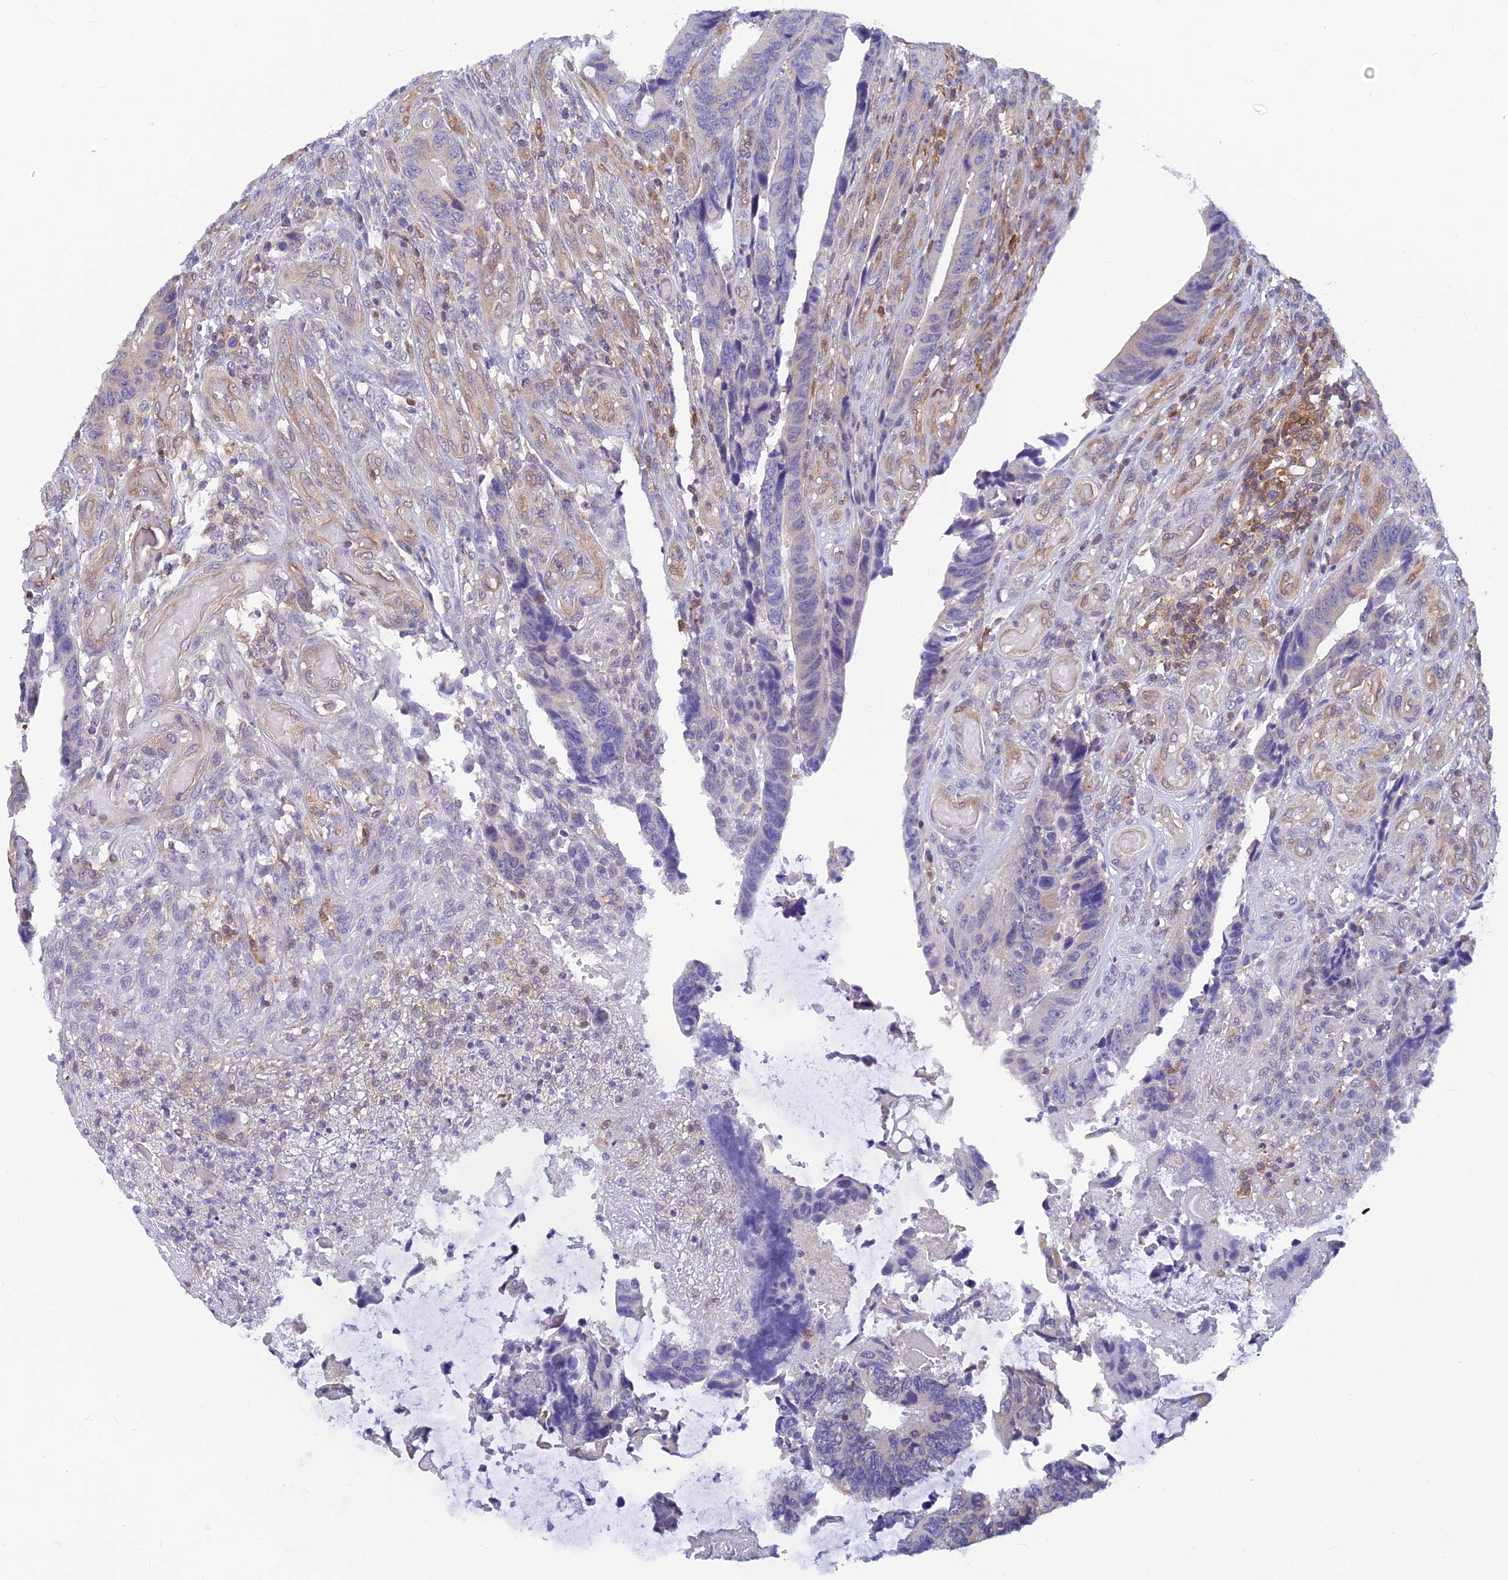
{"staining": {"intensity": "negative", "quantity": "none", "location": "none"}, "tissue": "colorectal cancer", "cell_type": "Tumor cells", "image_type": "cancer", "snomed": [{"axis": "morphology", "description": "Adenocarcinoma, NOS"}, {"axis": "topography", "description": "Colon"}], "caption": "High magnification brightfield microscopy of adenocarcinoma (colorectal) stained with DAB (3,3'-diaminobenzidine) (brown) and counterstained with hematoxylin (blue): tumor cells show no significant positivity.", "gene": "LYSMD2", "patient": {"sex": "male", "age": 87}}